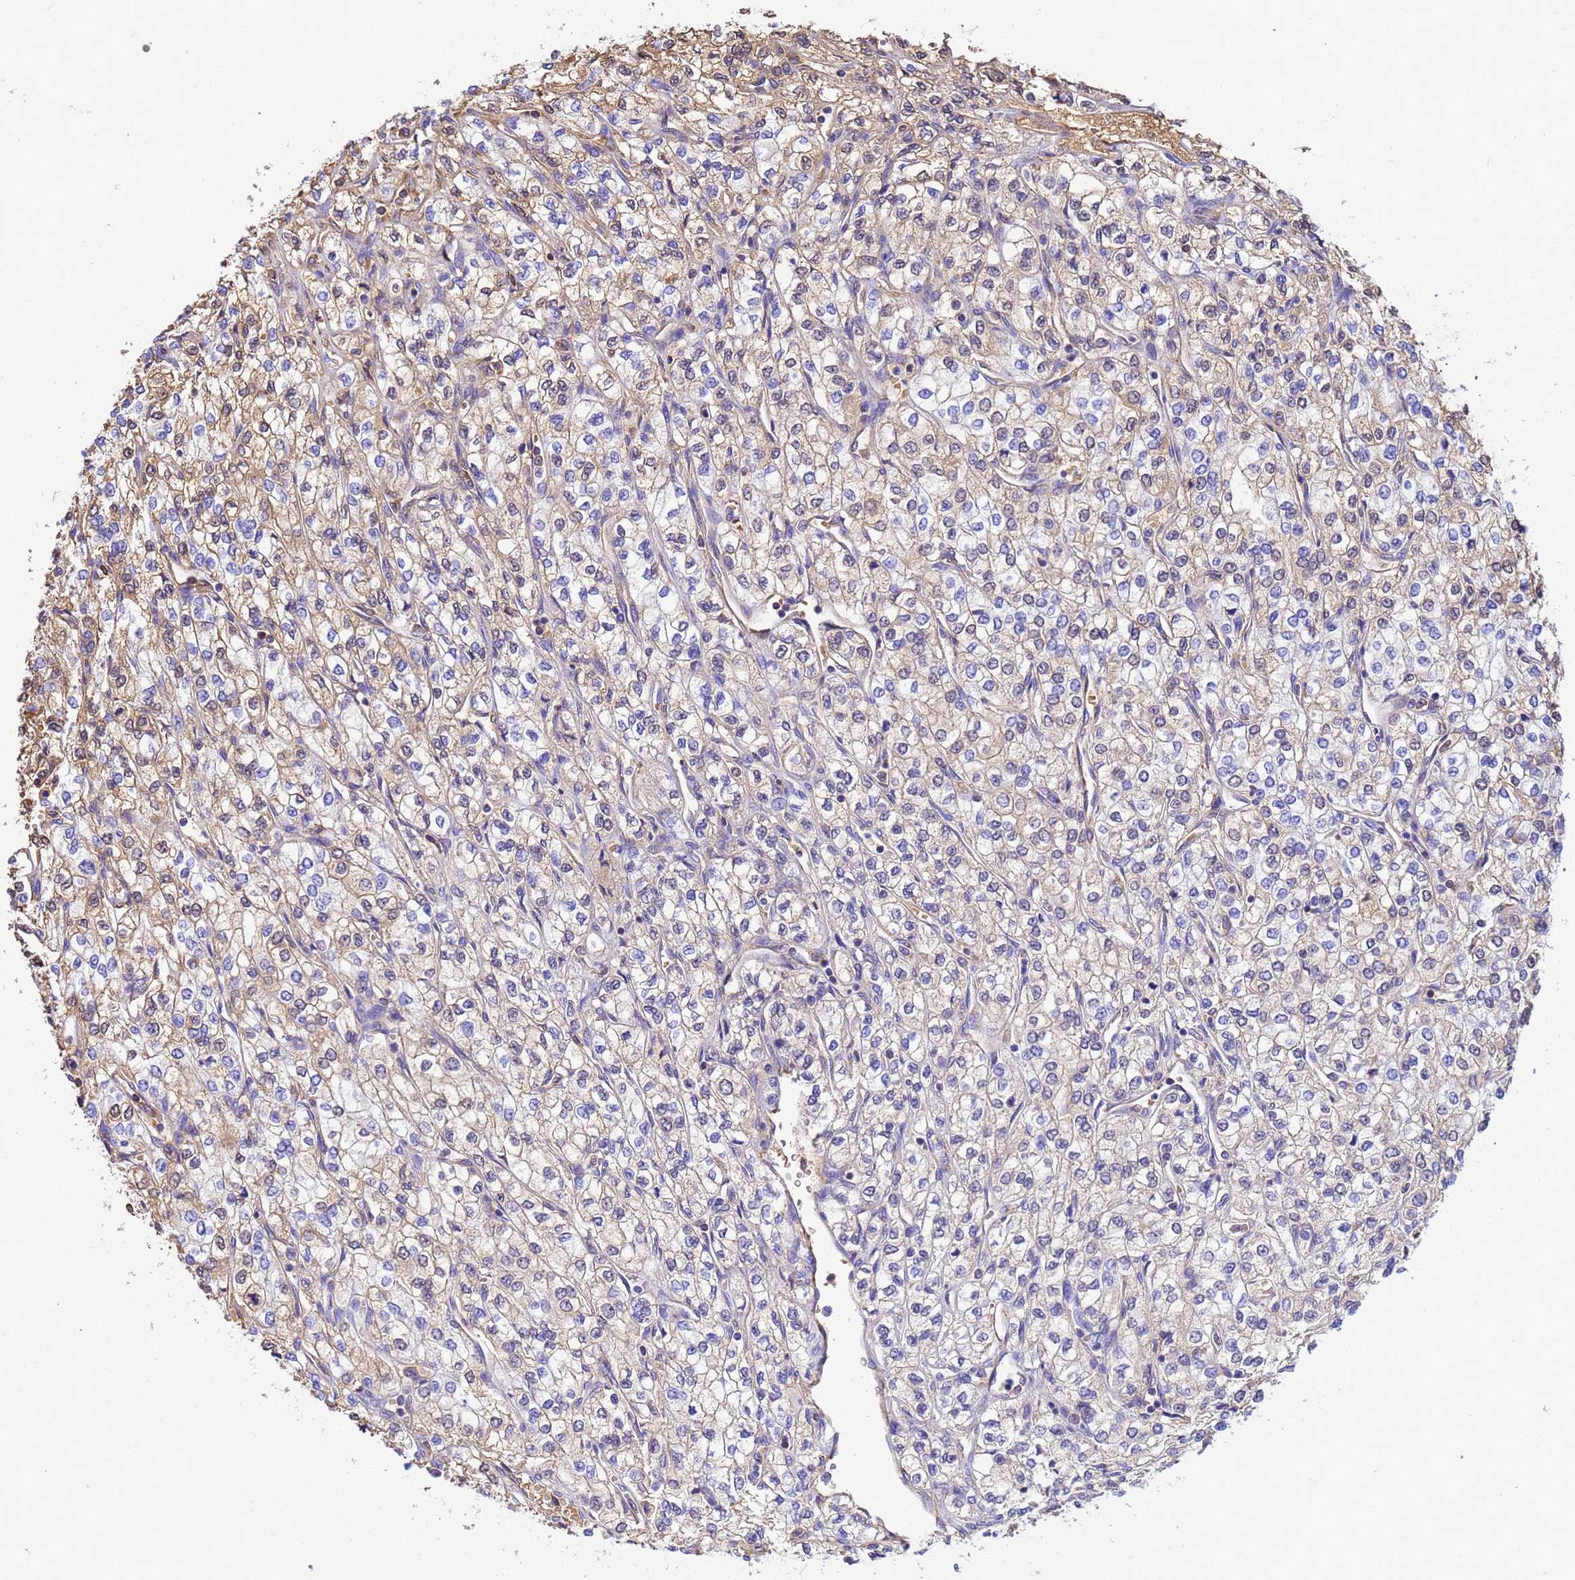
{"staining": {"intensity": "weak", "quantity": "25%-75%", "location": "cytoplasmic/membranous"}, "tissue": "renal cancer", "cell_type": "Tumor cells", "image_type": "cancer", "snomed": [{"axis": "morphology", "description": "Adenocarcinoma, NOS"}, {"axis": "topography", "description": "Kidney"}], "caption": "Immunohistochemistry staining of renal cancer, which shows low levels of weak cytoplasmic/membranous expression in about 25%-75% of tumor cells indicating weak cytoplasmic/membranous protein expression. The staining was performed using DAB (brown) for protein detection and nuclei were counterstained in hematoxylin (blue).", "gene": "GLUD1", "patient": {"sex": "male", "age": 80}}